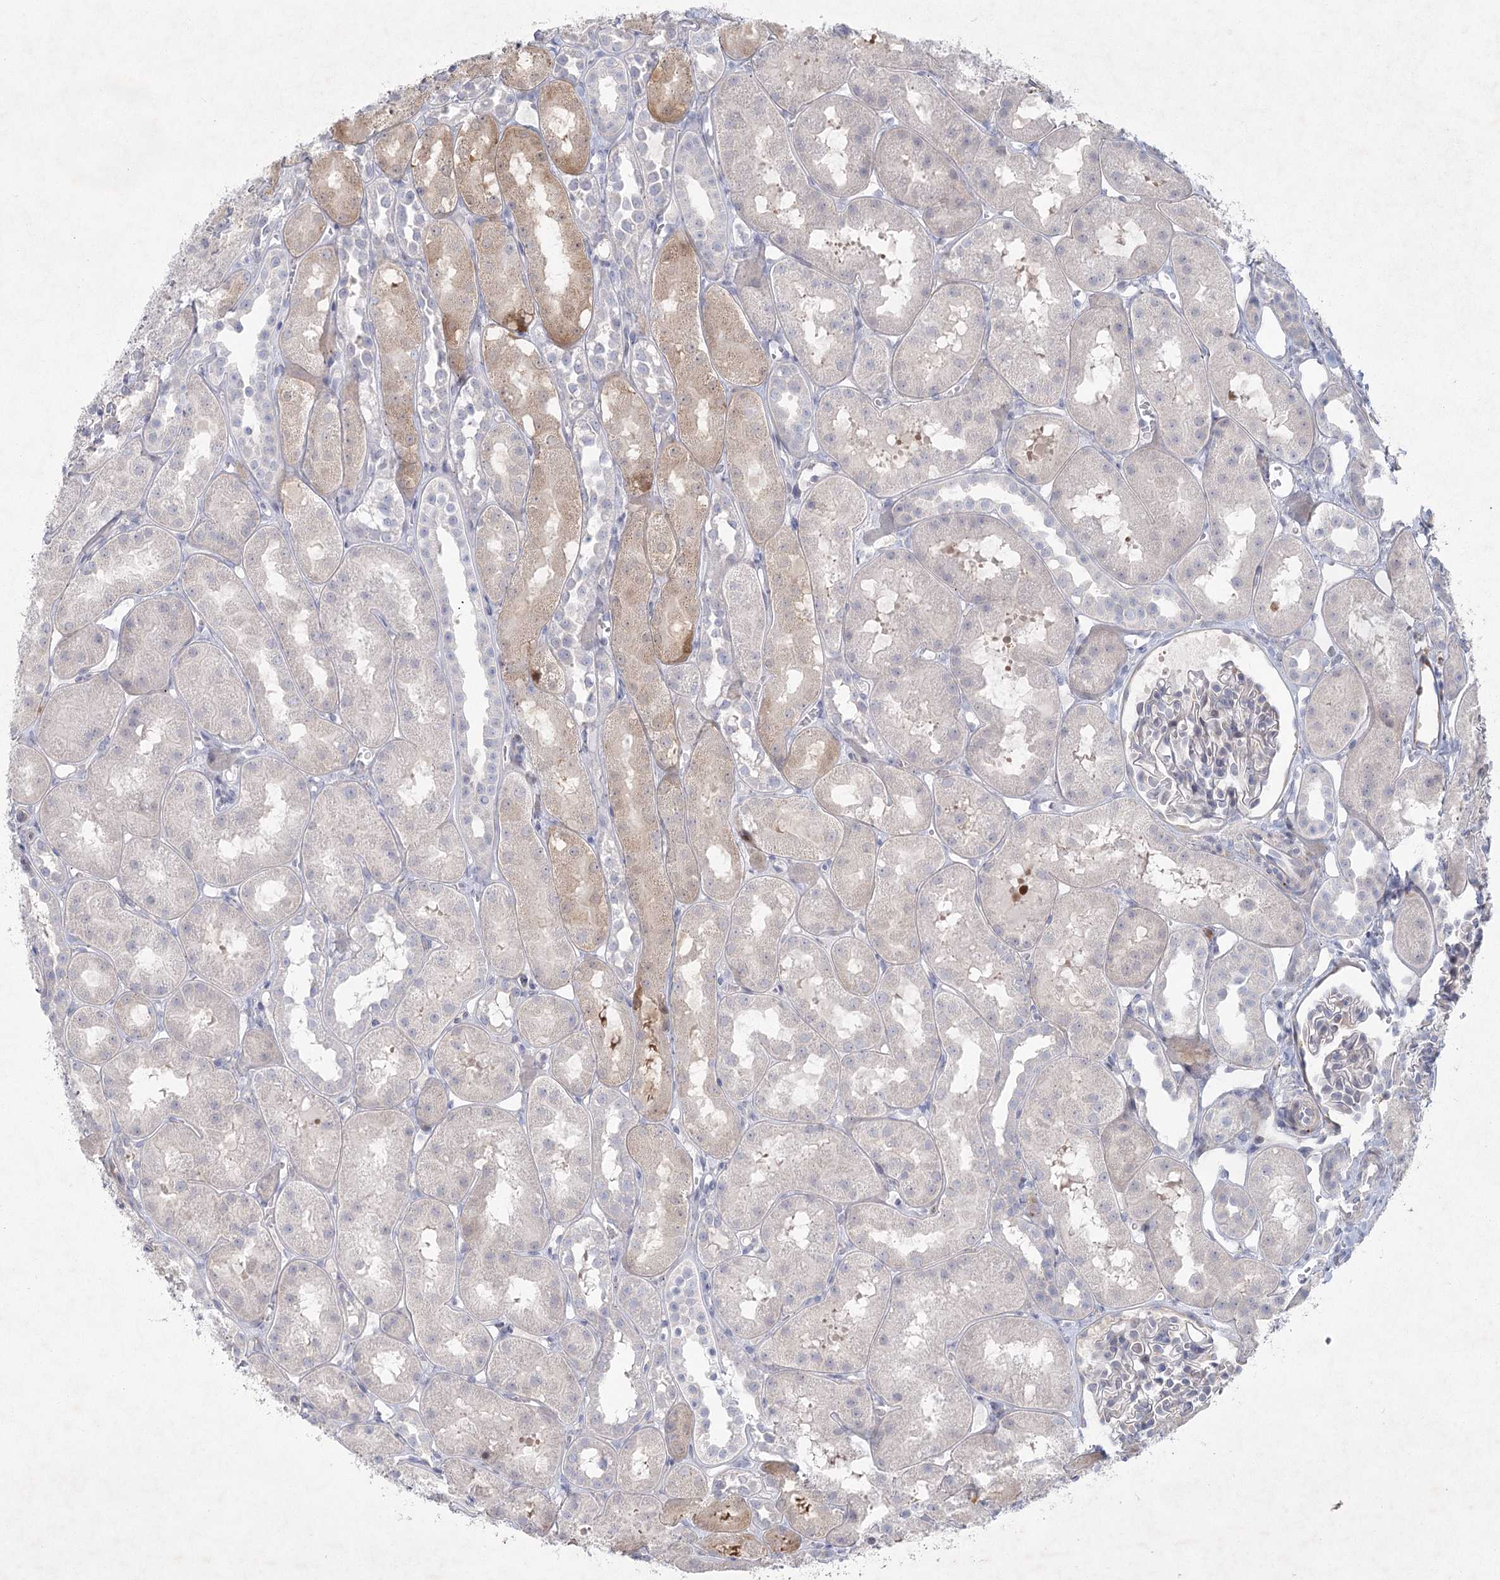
{"staining": {"intensity": "negative", "quantity": "none", "location": "none"}, "tissue": "kidney", "cell_type": "Cells in glomeruli", "image_type": "normal", "snomed": [{"axis": "morphology", "description": "Normal tissue, NOS"}, {"axis": "topography", "description": "Kidney"}, {"axis": "topography", "description": "Urinary bladder"}], "caption": "Immunohistochemistry (IHC) of normal kidney demonstrates no positivity in cells in glomeruli.", "gene": "FAM110C", "patient": {"sex": "male", "age": 16}}